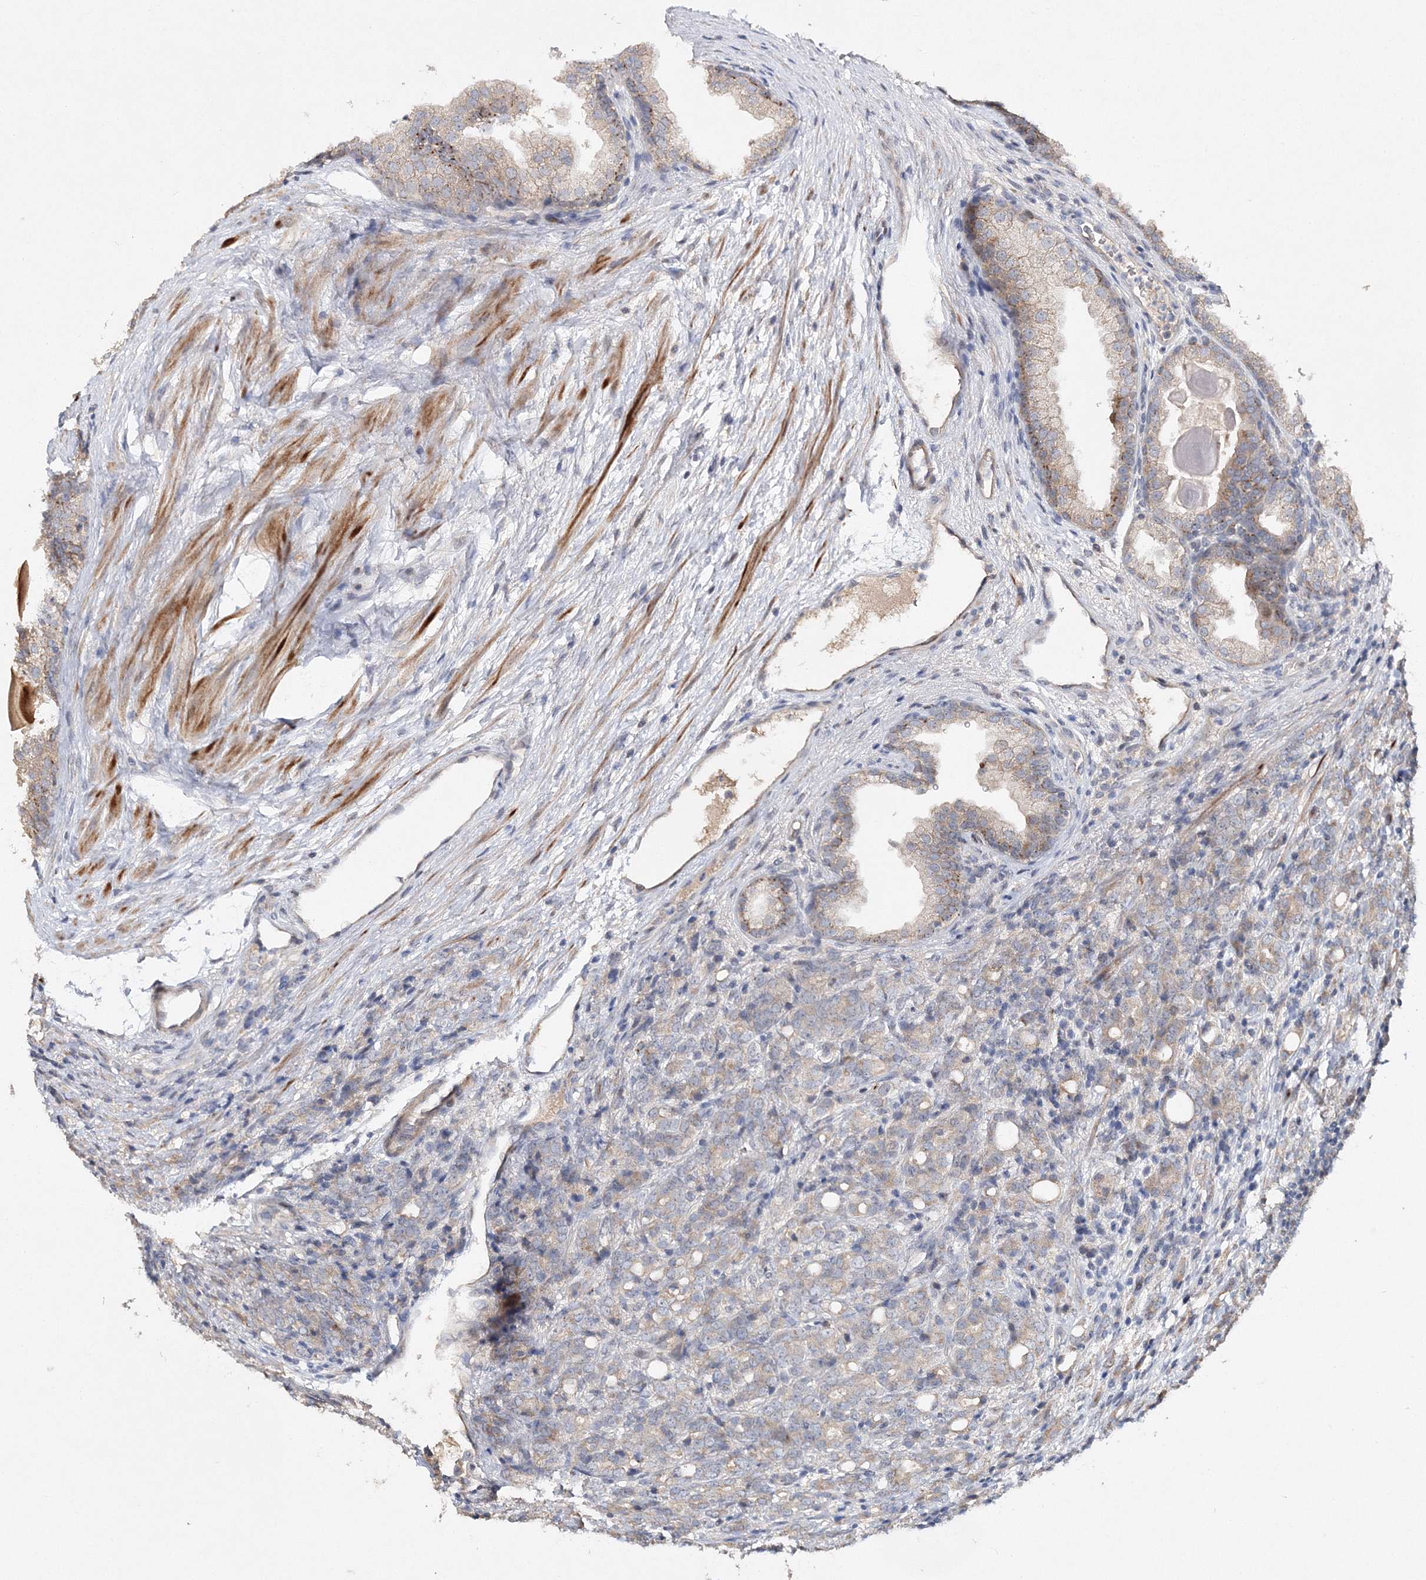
{"staining": {"intensity": "weak", "quantity": "25%-75%", "location": "cytoplasmic/membranous"}, "tissue": "prostate cancer", "cell_type": "Tumor cells", "image_type": "cancer", "snomed": [{"axis": "morphology", "description": "Adenocarcinoma, High grade"}, {"axis": "topography", "description": "Prostate"}], "caption": "Prostate cancer tissue reveals weak cytoplasmic/membranous expression in about 25%-75% of tumor cells", "gene": "GJB5", "patient": {"sex": "male", "age": 62}}